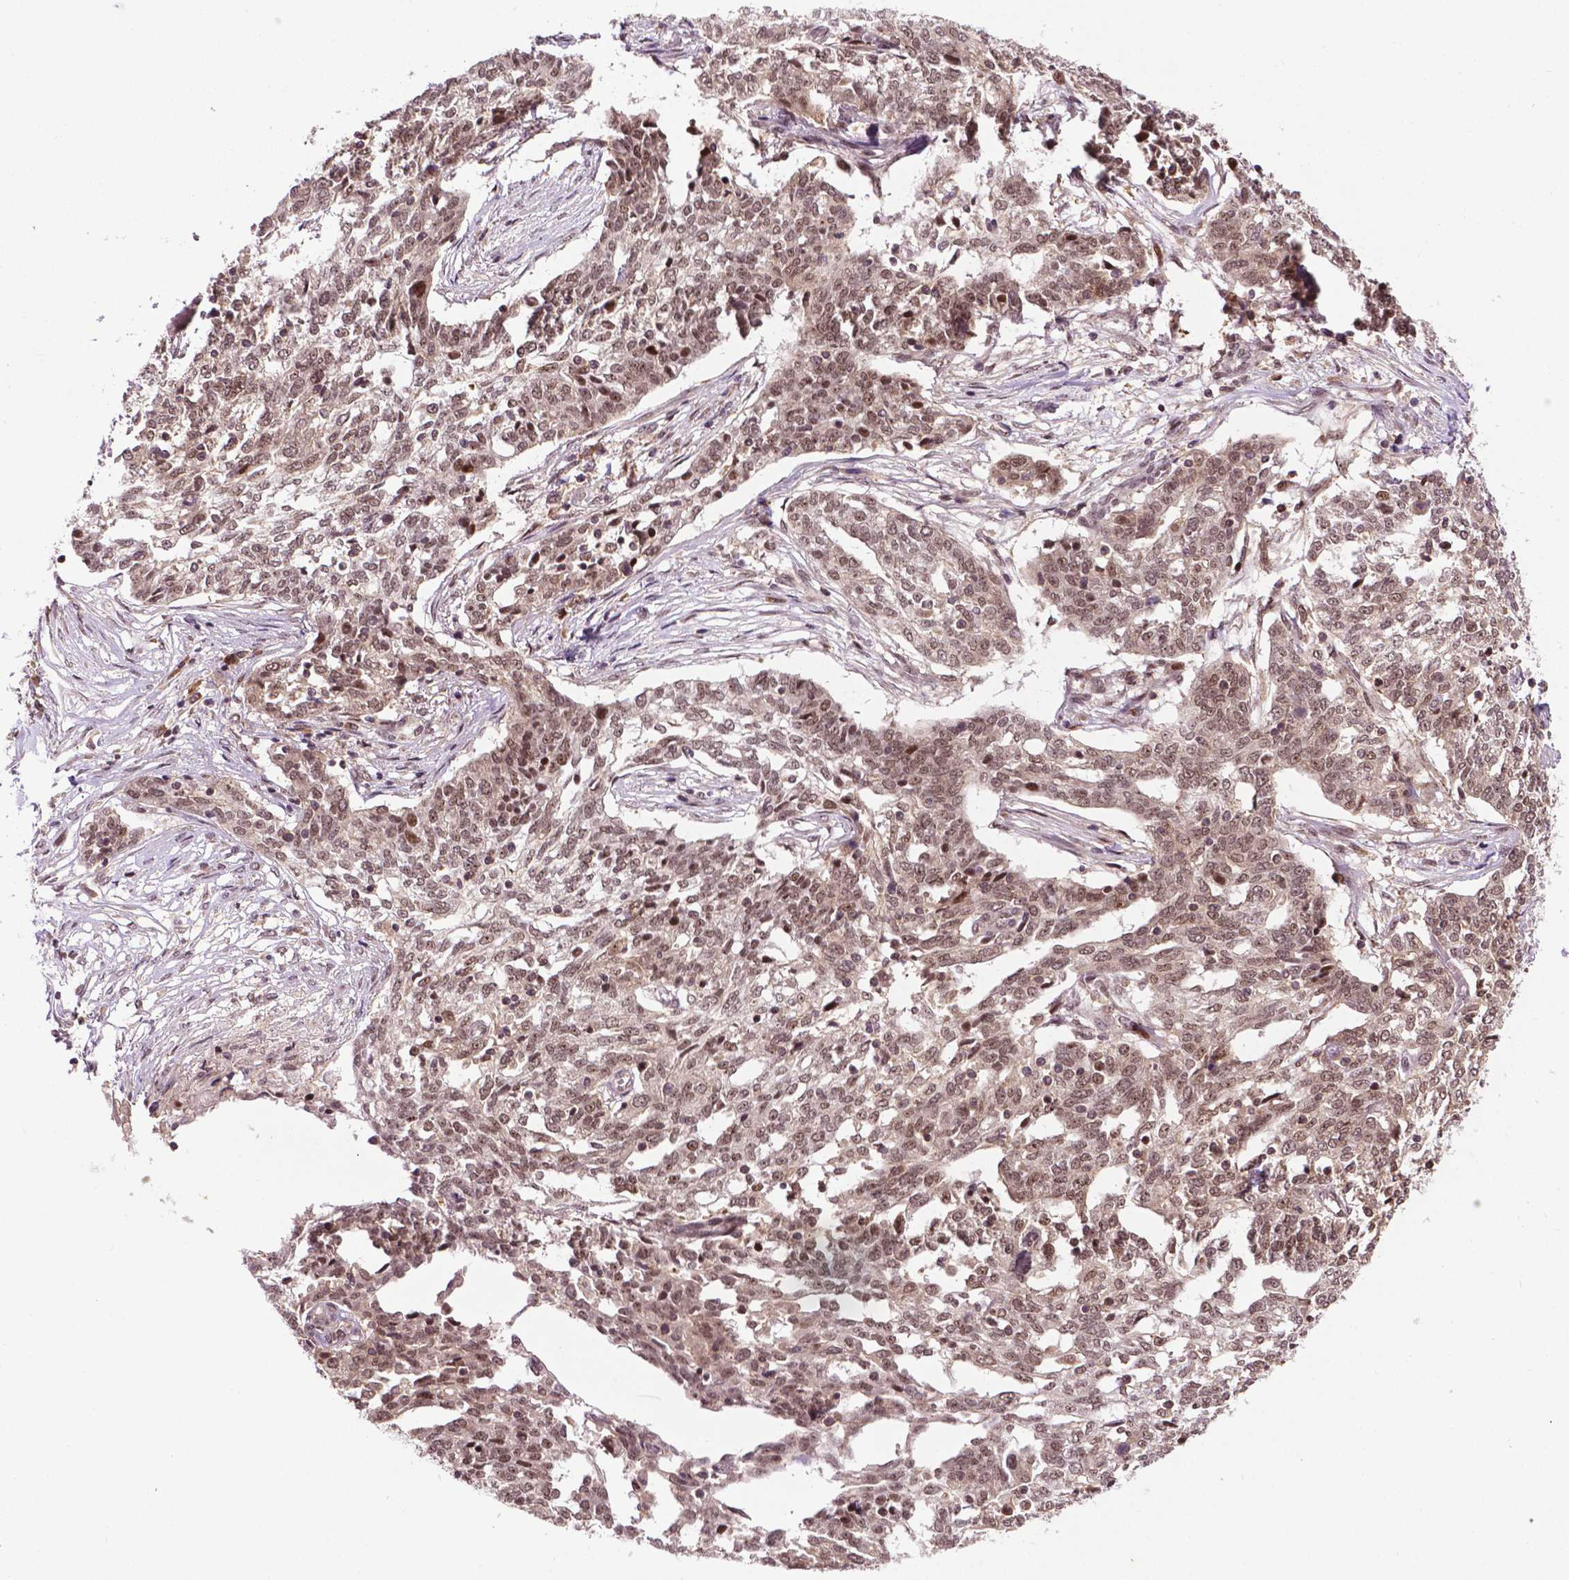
{"staining": {"intensity": "weak", "quantity": ">75%", "location": "nuclear"}, "tissue": "ovarian cancer", "cell_type": "Tumor cells", "image_type": "cancer", "snomed": [{"axis": "morphology", "description": "Cystadenocarcinoma, serous, NOS"}, {"axis": "topography", "description": "Ovary"}], "caption": "Immunohistochemistry of ovarian serous cystadenocarcinoma shows low levels of weak nuclear positivity in about >75% of tumor cells. The staining was performed using DAB, with brown indicating positive protein expression. Nuclei are stained blue with hematoxylin.", "gene": "TMX2", "patient": {"sex": "female", "age": 67}}